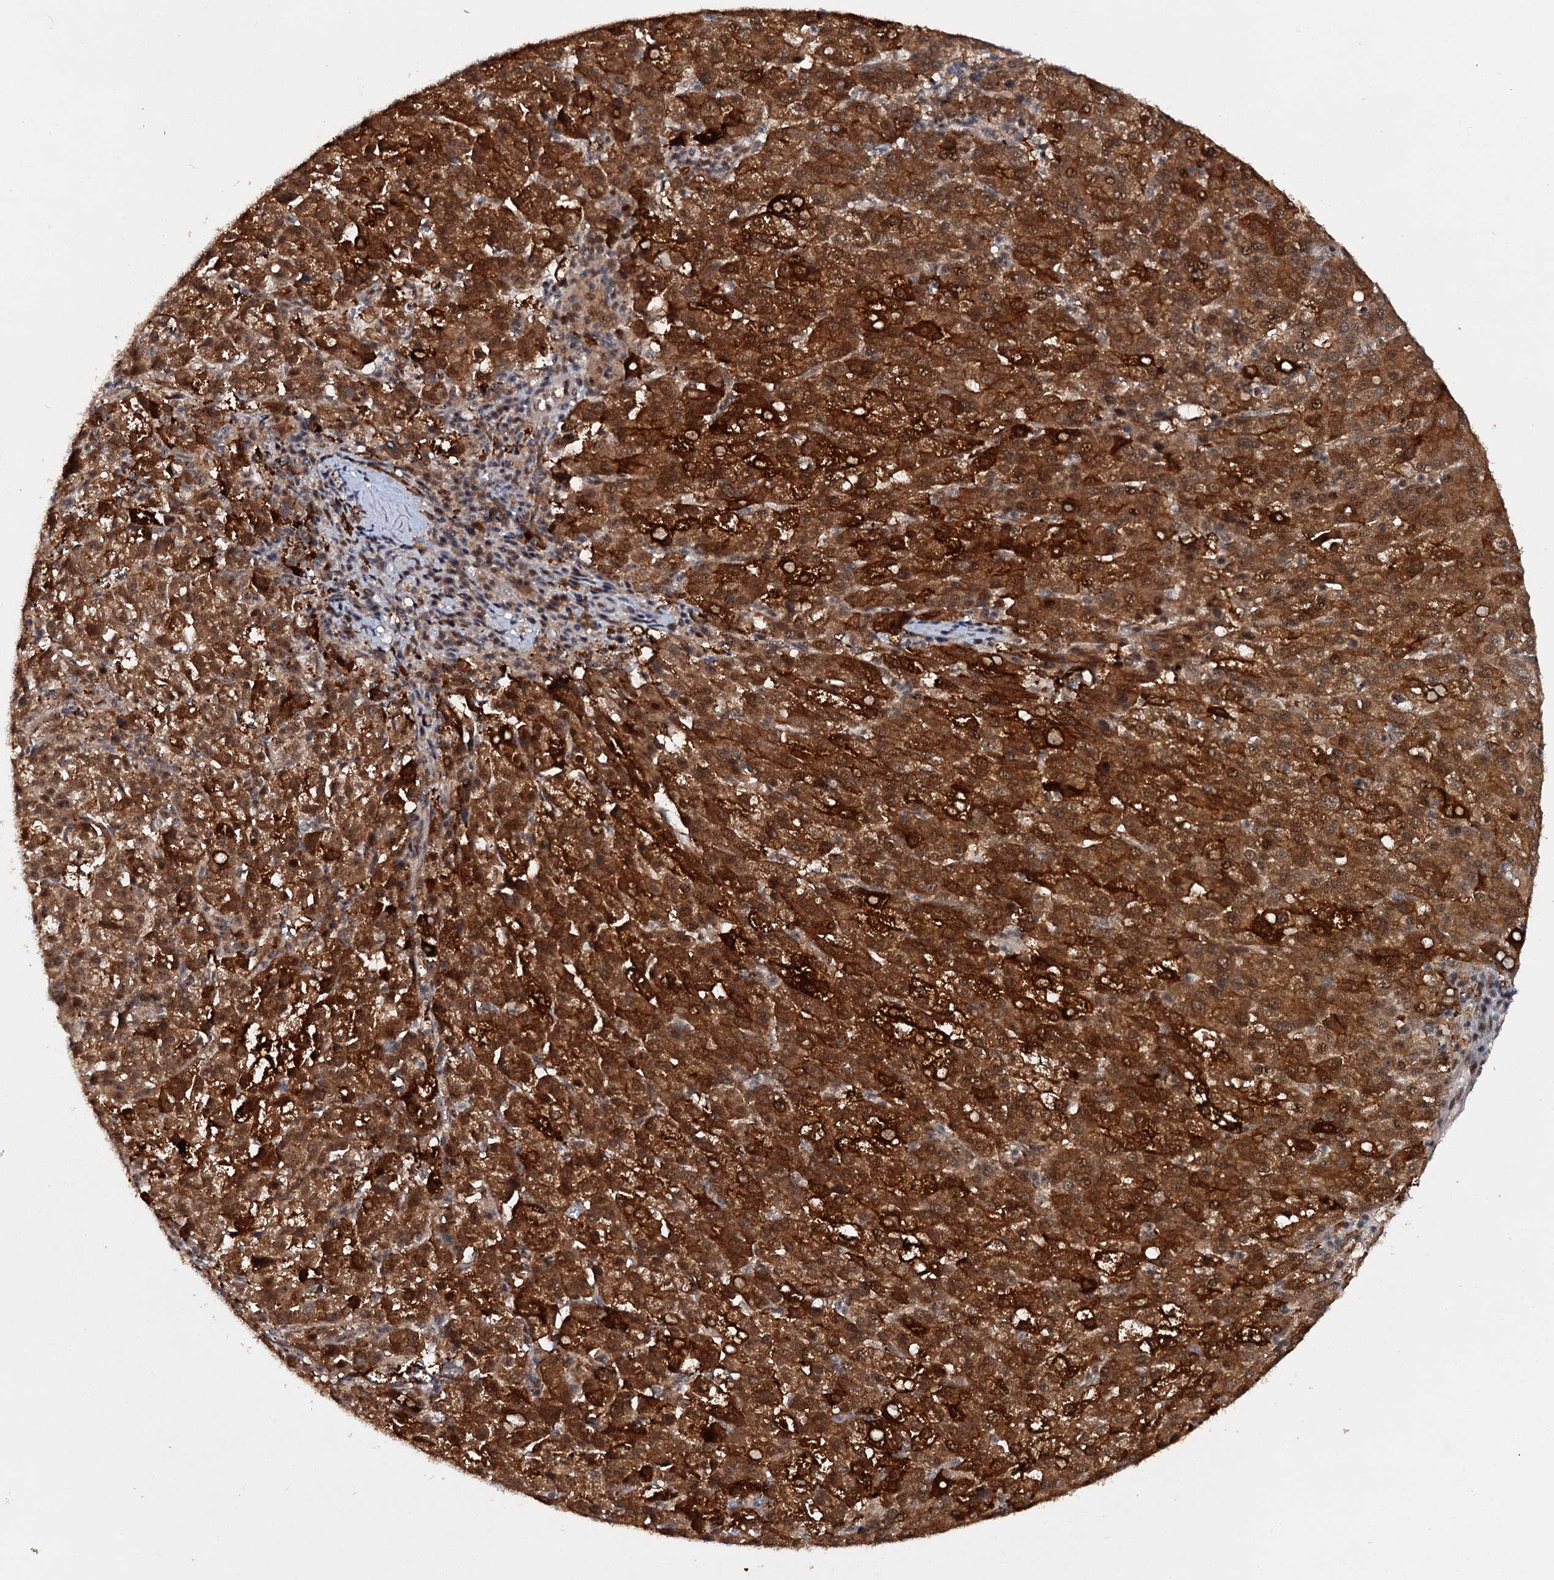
{"staining": {"intensity": "strong", "quantity": ">75%", "location": "cytoplasmic/membranous,nuclear"}, "tissue": "liver cancer", "cell_type": "Tumor cells", "image_type": "cancer", "snomed": [{"axis": "morphology", "description": "Carcinoma, Hepatocellular, NOS"}, {"axis": "topography", "description": "Liver"}], "caption": "Immunohistochemistry (IHC) of human hepatocellular carcinoma (liver) reveals high levels of strong cytoplasmic/membranous and nuclear positivity in about >75% of tumor cells.", "gene": "BUD13", "patient": {"sex": "female", "age": 58}}